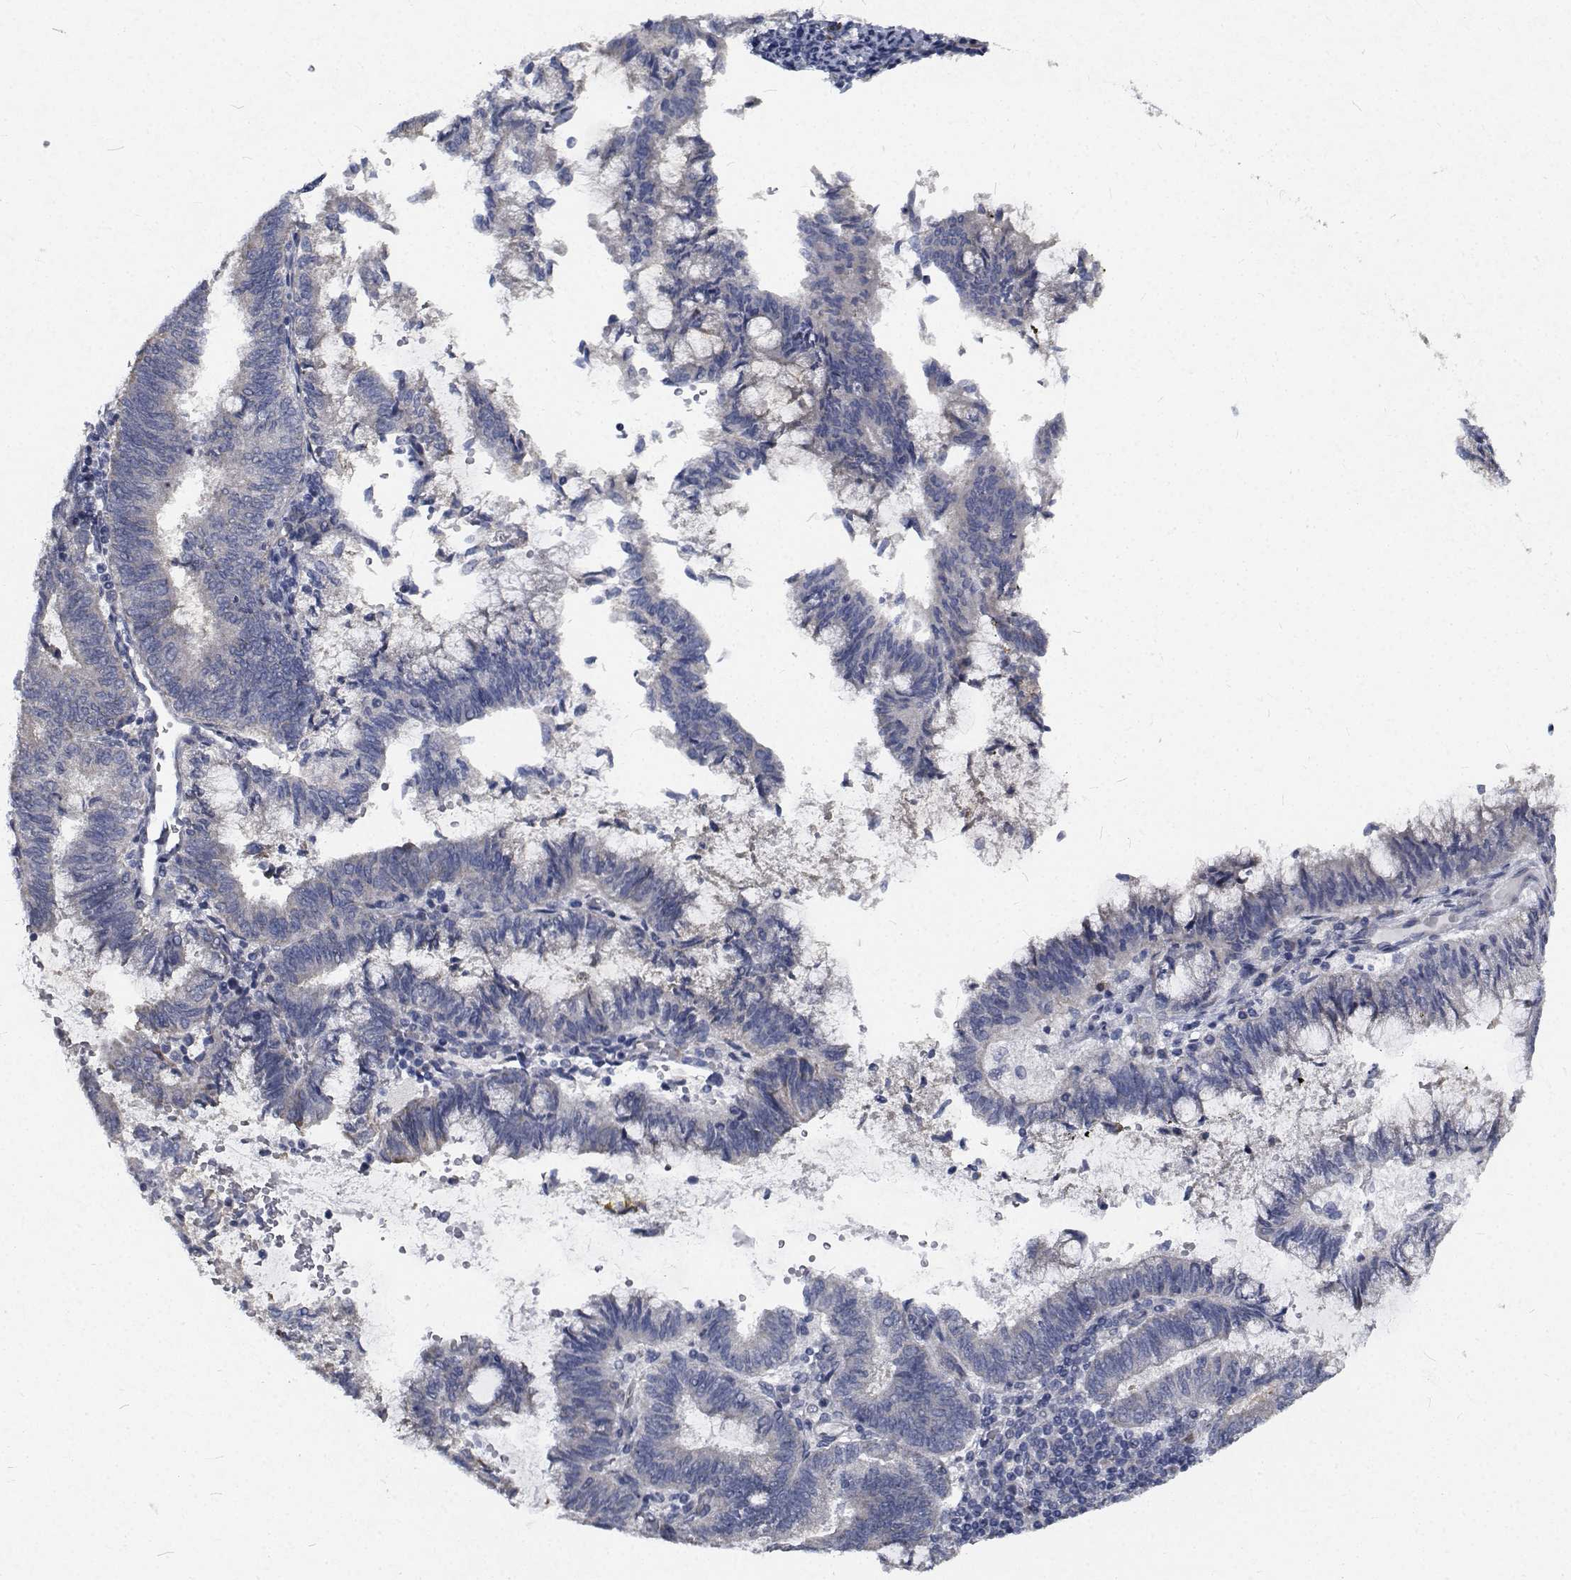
{"staining": {"intensity": "negative", "quantity": "none", "location": "none"}, "tissue": "endometrial cancer", "cell_type": "Tumor cells", "image_type": "cancer", "snomed": [{"axis": "morphology", "description": "Adenocarcinoma, NOS"}, {"axis": "topography", "description": "Endometrium"}], "caption": "Tumor cells show no significant staining in endometrial cancer. Nuclei are stained in blue.", "gene": "TTBK1", "patient": {"sex": "female", "age": 65}}